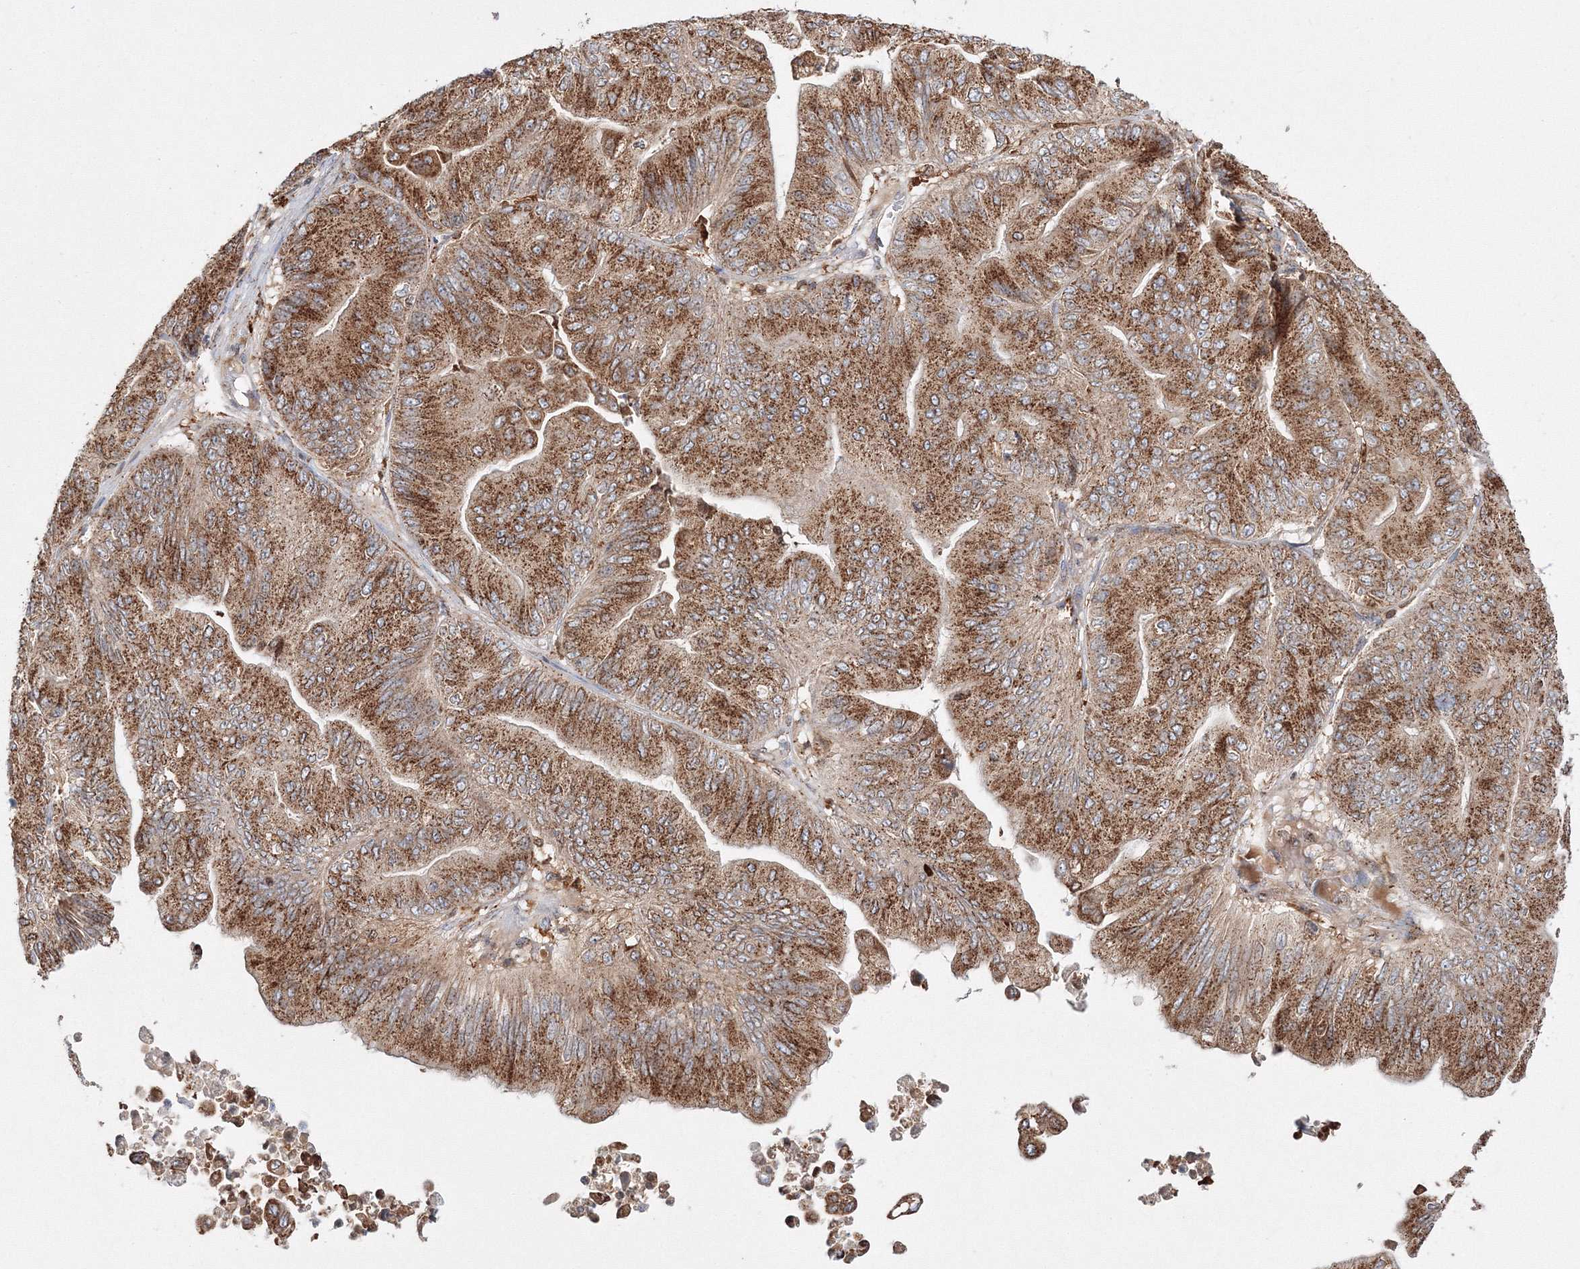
{"staining": {"intensity": "strong", "quantity": ">75%", "location": "cytoplasmic/membranous"}, "tissue": "ovarian cancer", "cell_type": "Tumor cells", "image_type": "cancer", "snomed": [{"axis": "morphology", "description": "Cystadenocarcinoma, mucinous, NOS"}, {"axis": "topography", "description": "Ovary"}], "caption": "Protein expression analysis of ovarian mucinous cystadenocarcinoma reveals strong cytoplasmic/membranous expression in approximately >75% of tumor cells.", "gene": "ARCN1", "patient": {"sex": "female", "age": 61}}